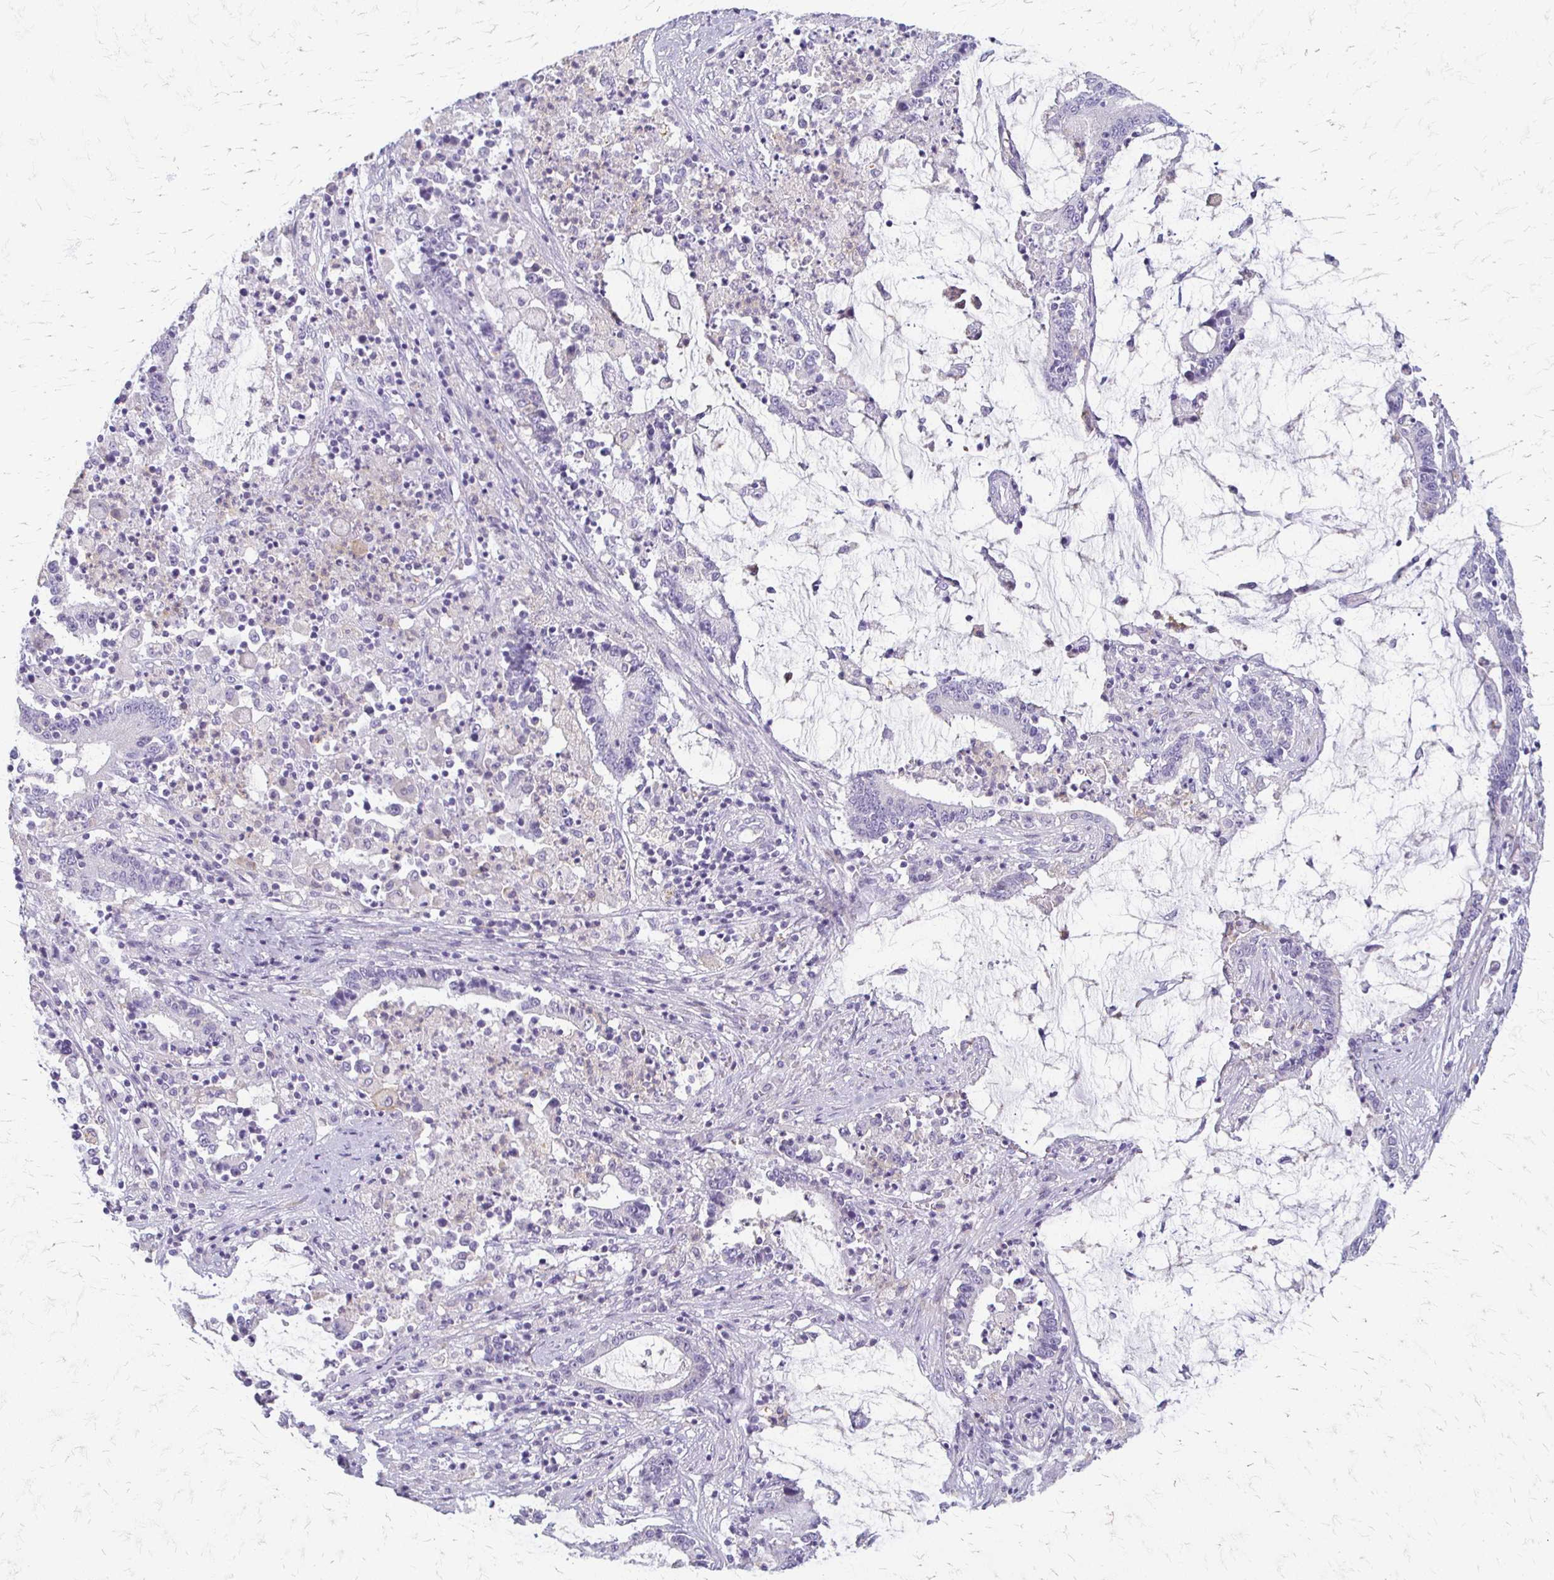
{"staining": {"intensity": "negative", "quantity": "none", "location": "none"}, "tissue": "stomach cancer", "cell_type": "Tumor cells", "image_type": "cancer", "snomed": [{"axis": "morphology", "description": "Adenocarcinoma, NOS"}, {"axis": "topography", "description": "Stomach, upper"}], "caption": "An image of adenocarcinoma (stomach) stained for a protein displays no brown staining in tumor cells.", "gene": "ACP5", "patient": {"sex": "male", "age": 68}}